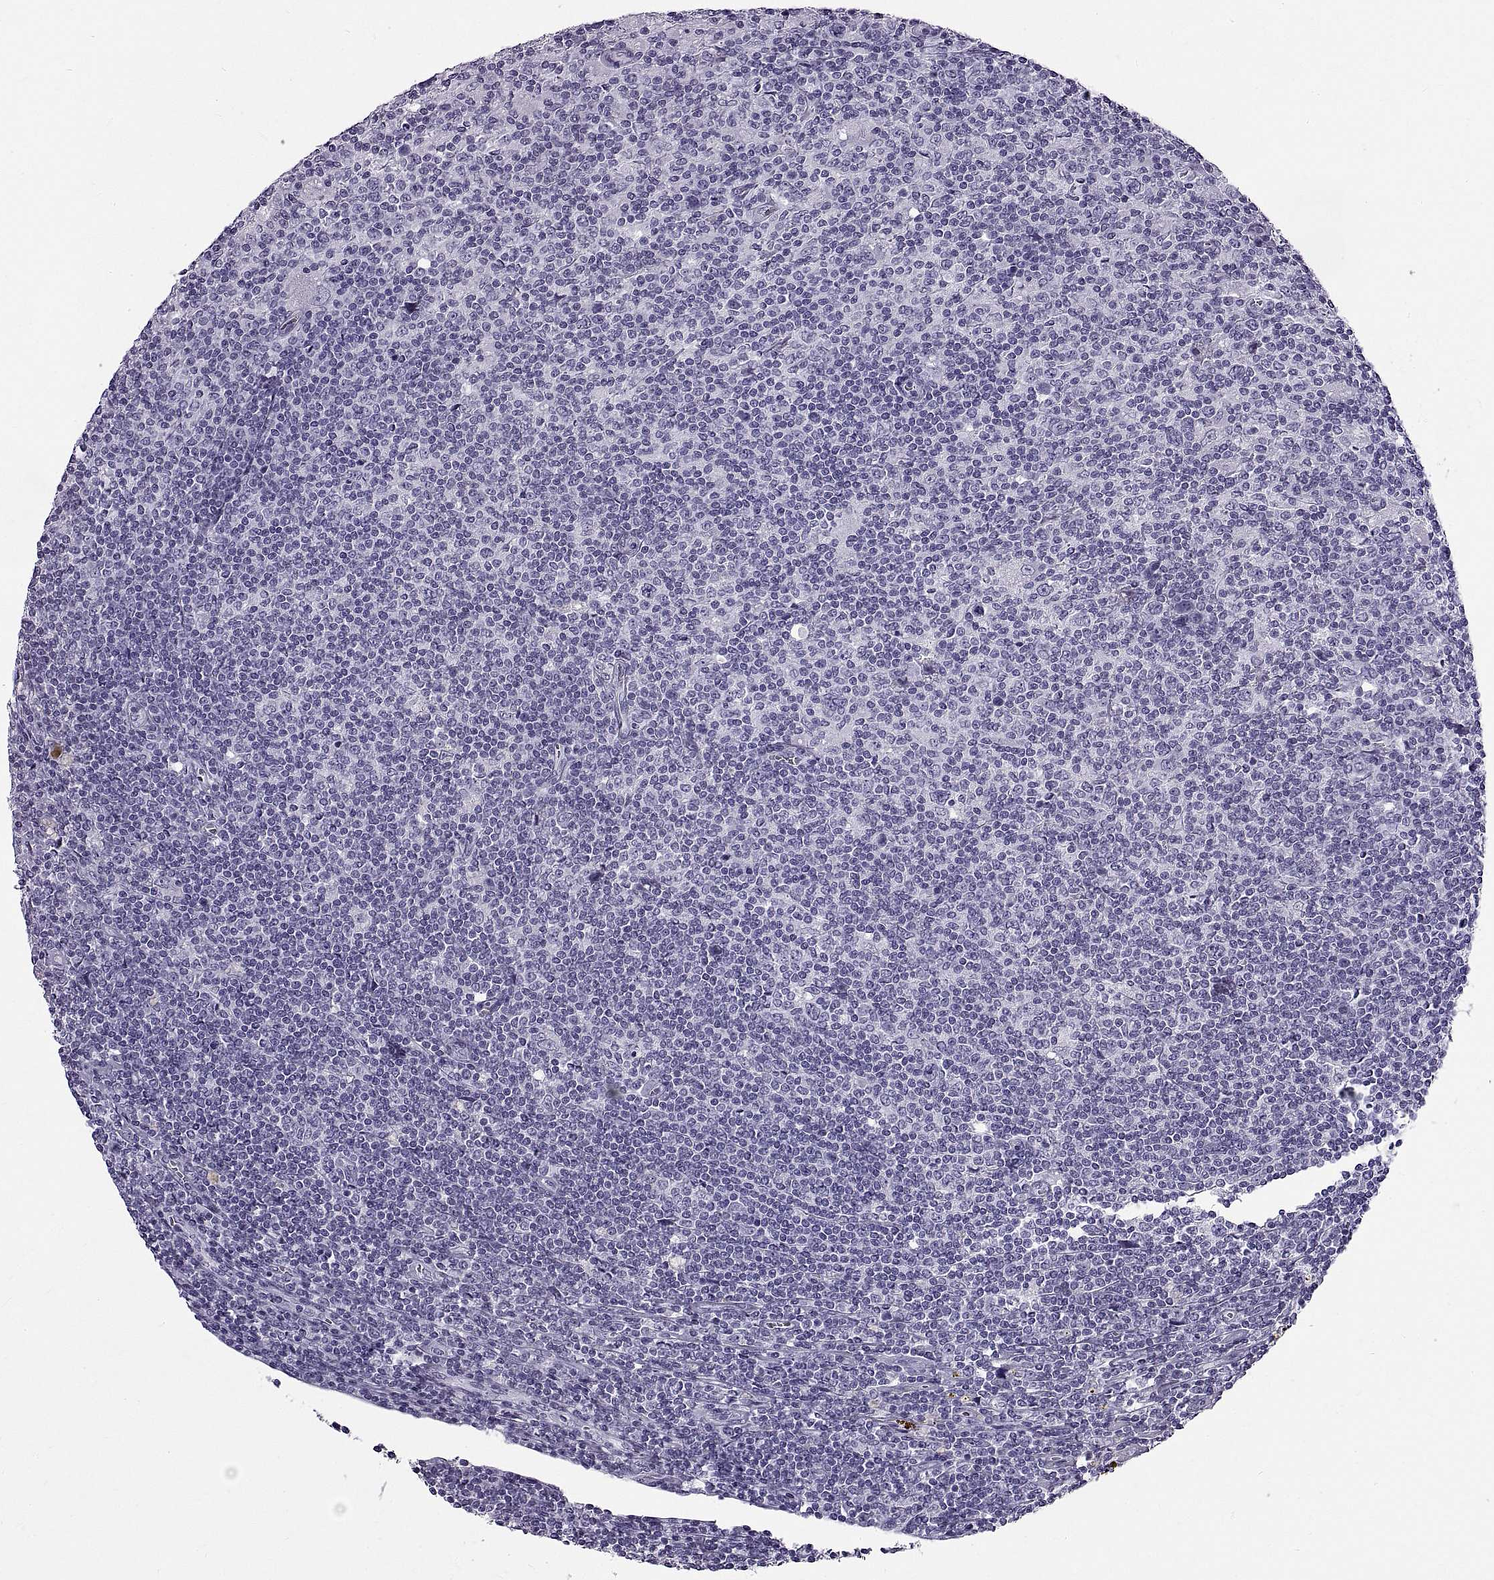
{"staining": {"intensity": "negative", "quantity": "none", "location": "none"}, "tissue": "lymphoma", "cell_type": "Tumor cells", "image_type": "cancer", "snomed": [{"axis": "morphology", "description": "Hodgkin's disease, NOS"}, {"axis": "topography", "description": "Lymph node"}], "caption": "Immunohistochemistry (IHC) of lymphoma reveals no staining in tumor cells. (DAB IHC with hematoxylin counter stain).", "gene": "WFDC8", "patient": {"sex": "male", "age": 40}}